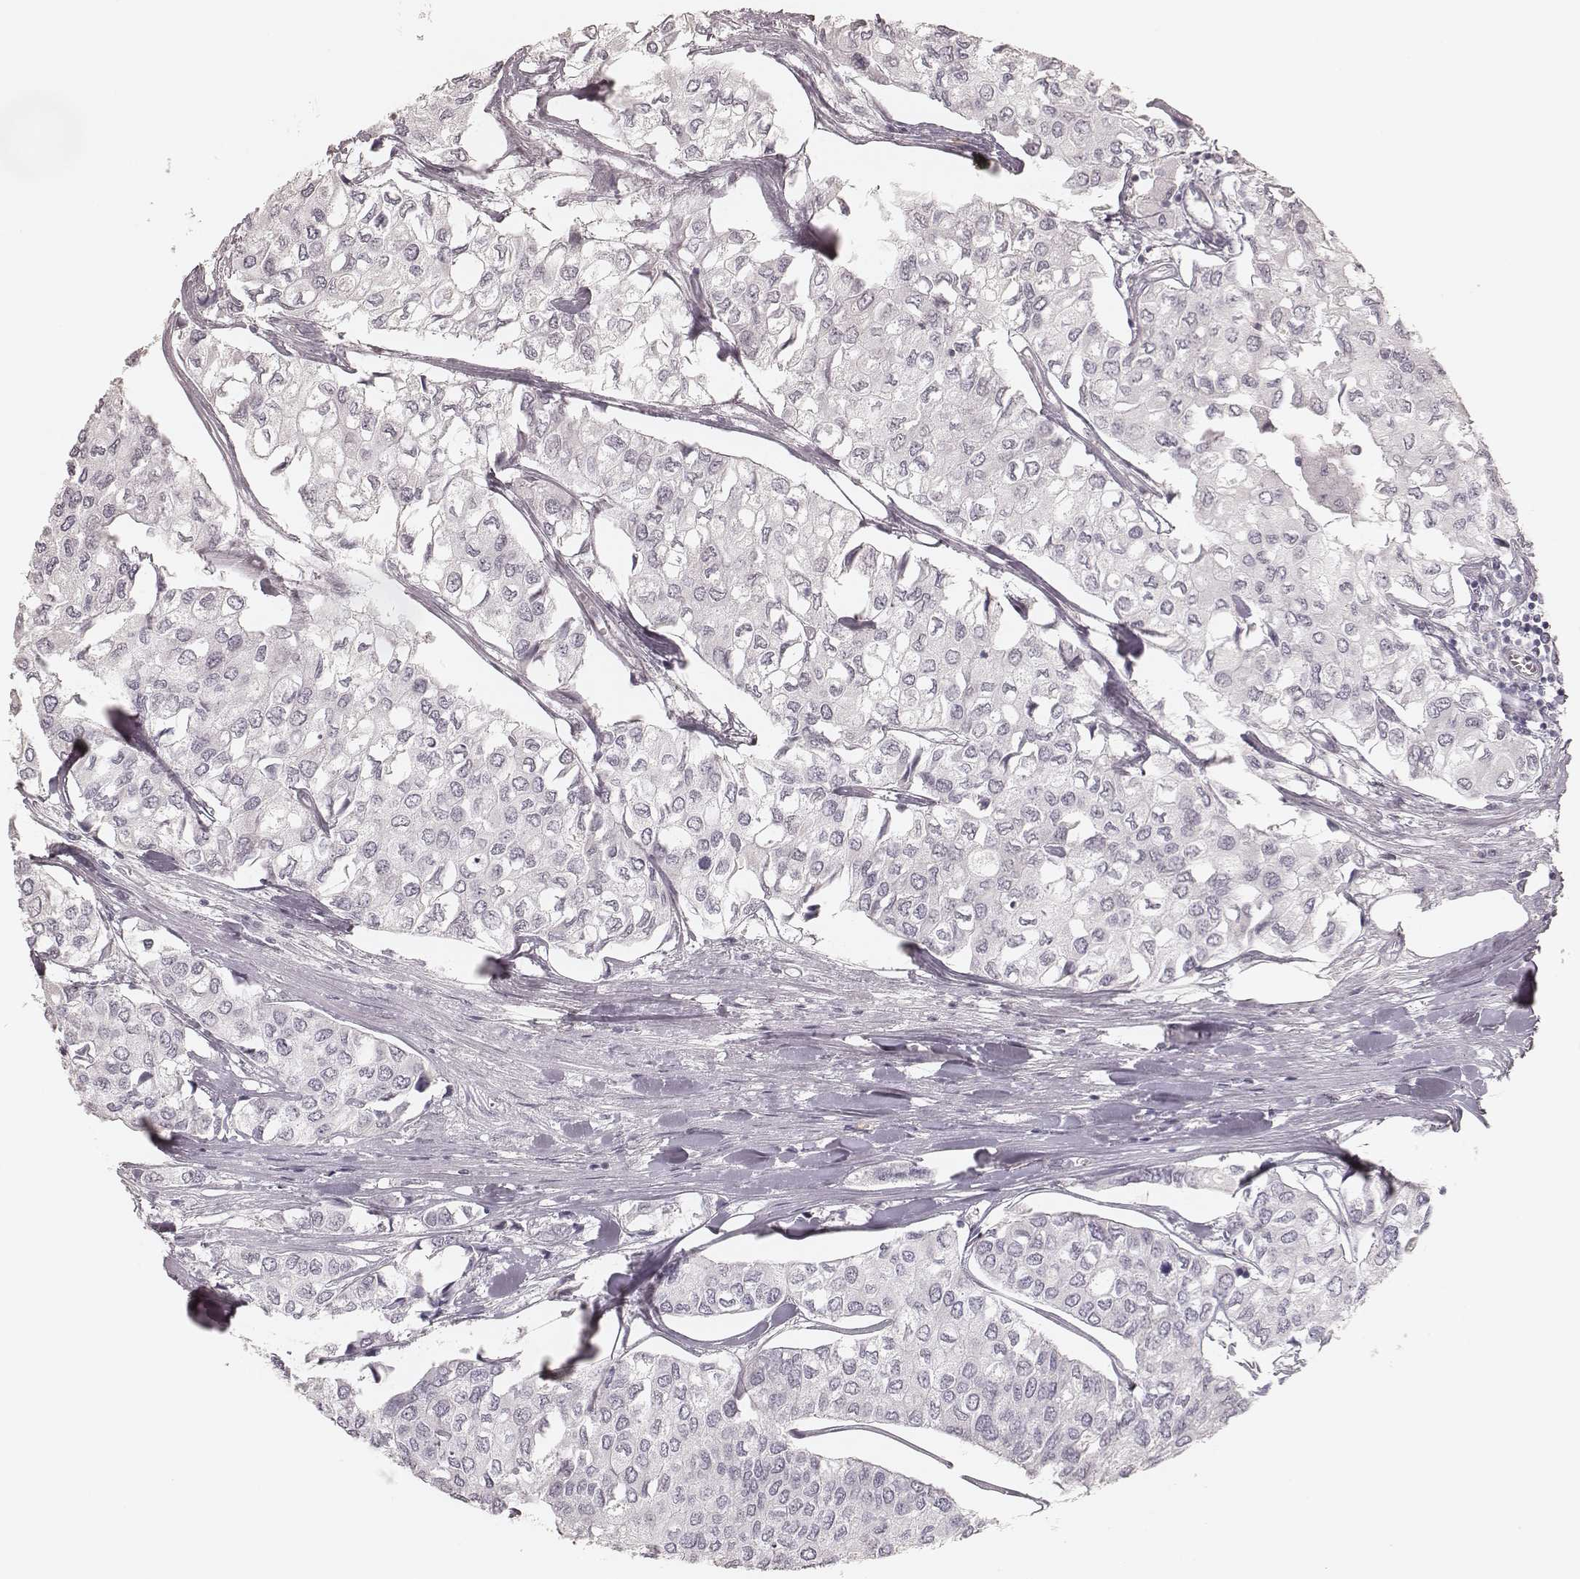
{"staining": {"intensity": "negative", "quantity": "none", "location": "none"}, "tissue": "urothelial cancer", "cell_type": "Tumor cells", "image_type": "cancer", "snomed": [{"axis": "morphology", "description": "Urothelial carcinoma, High grade"}, {"axis": "topography", "description": "Urinary bladder"}], "caption": "Tumor cells show no significant protein positivity in urothelial cancer.", "gene": "KITLG", "patient": {"sex": "male", "age": 73}}